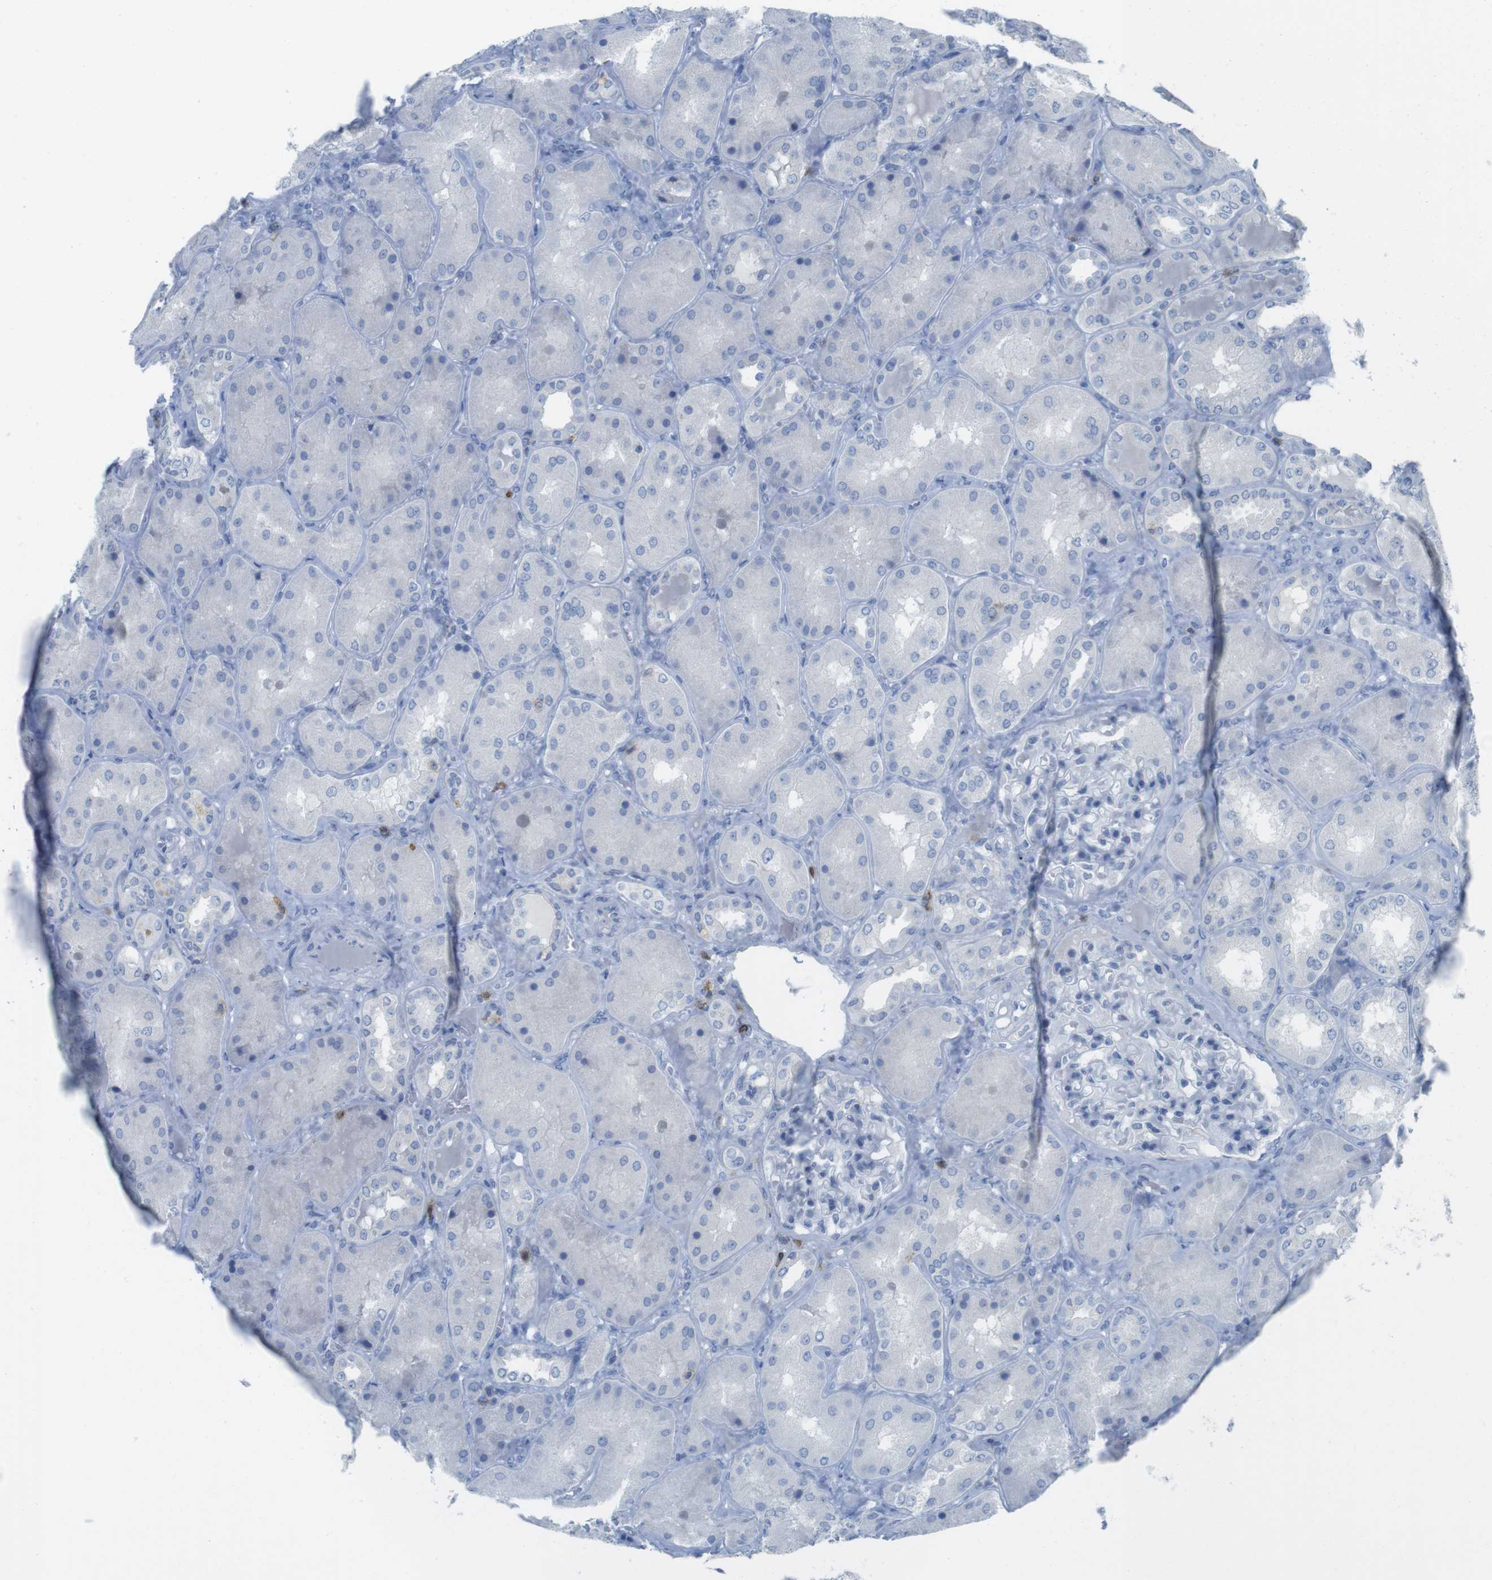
{"staining": {"intensity": "negative", "quantity": "none", "location": "none"}, "tissue": "kidney", "cell_type": "Cells in glomeruli", "image_type": "normal", "snomed": [{"axis": "morphology", "description": "Normal tissue, NOS"}, {"axis": "topography", "description": "Kidney"}], "caption": "An image of kidney stained for a protein displays no brown staining in cells in glomeruli. (DAB (3,3'-diaminobenzidine) IHC, high magnification).", "gene": "CD5", "patient": {"sex": "female", "age": 56}}